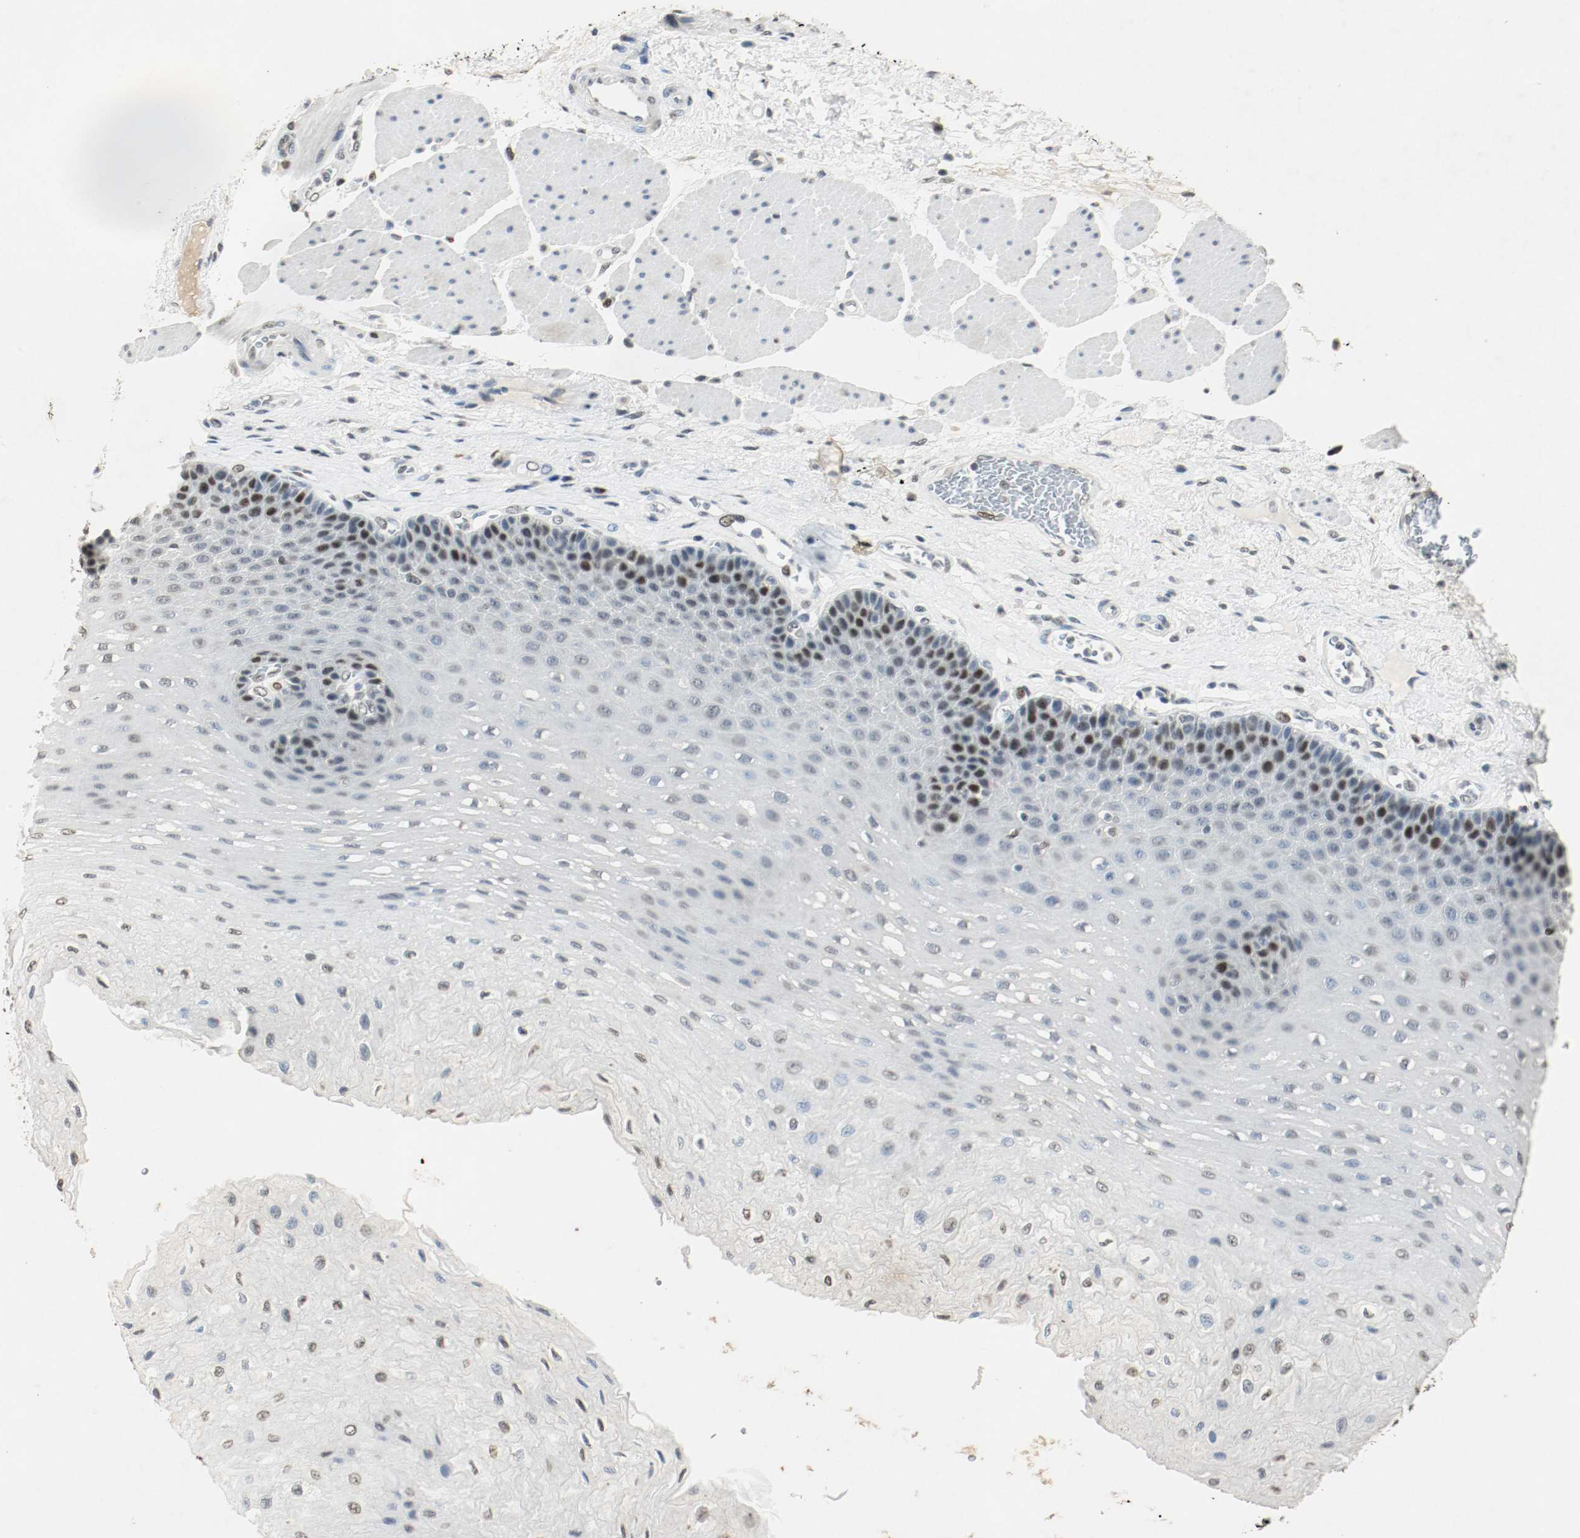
{"staining": {"intensity": "moderate", "quantity": "<25%", "location": "nuclear"}, "tissue": "esophagus", "cell_type": "Squamous epithelial cells", "image_type": "normal", "snomed": [{"axis": "morphology", "description": "Normal tissue, NOS"}, {"axis": "topography", "description": "Esophagus"}], "caption": "Esophagus stained with IHC exhibits moderate nuclear positivity in about <25% of squamous epithelial cells. Using DAB (brown) and hematoxylin (blue) stains, captured at high magnification using brightfield microscopy.", "gene": "DNMT1", "patient": {"sex": "female", "age": 72}}